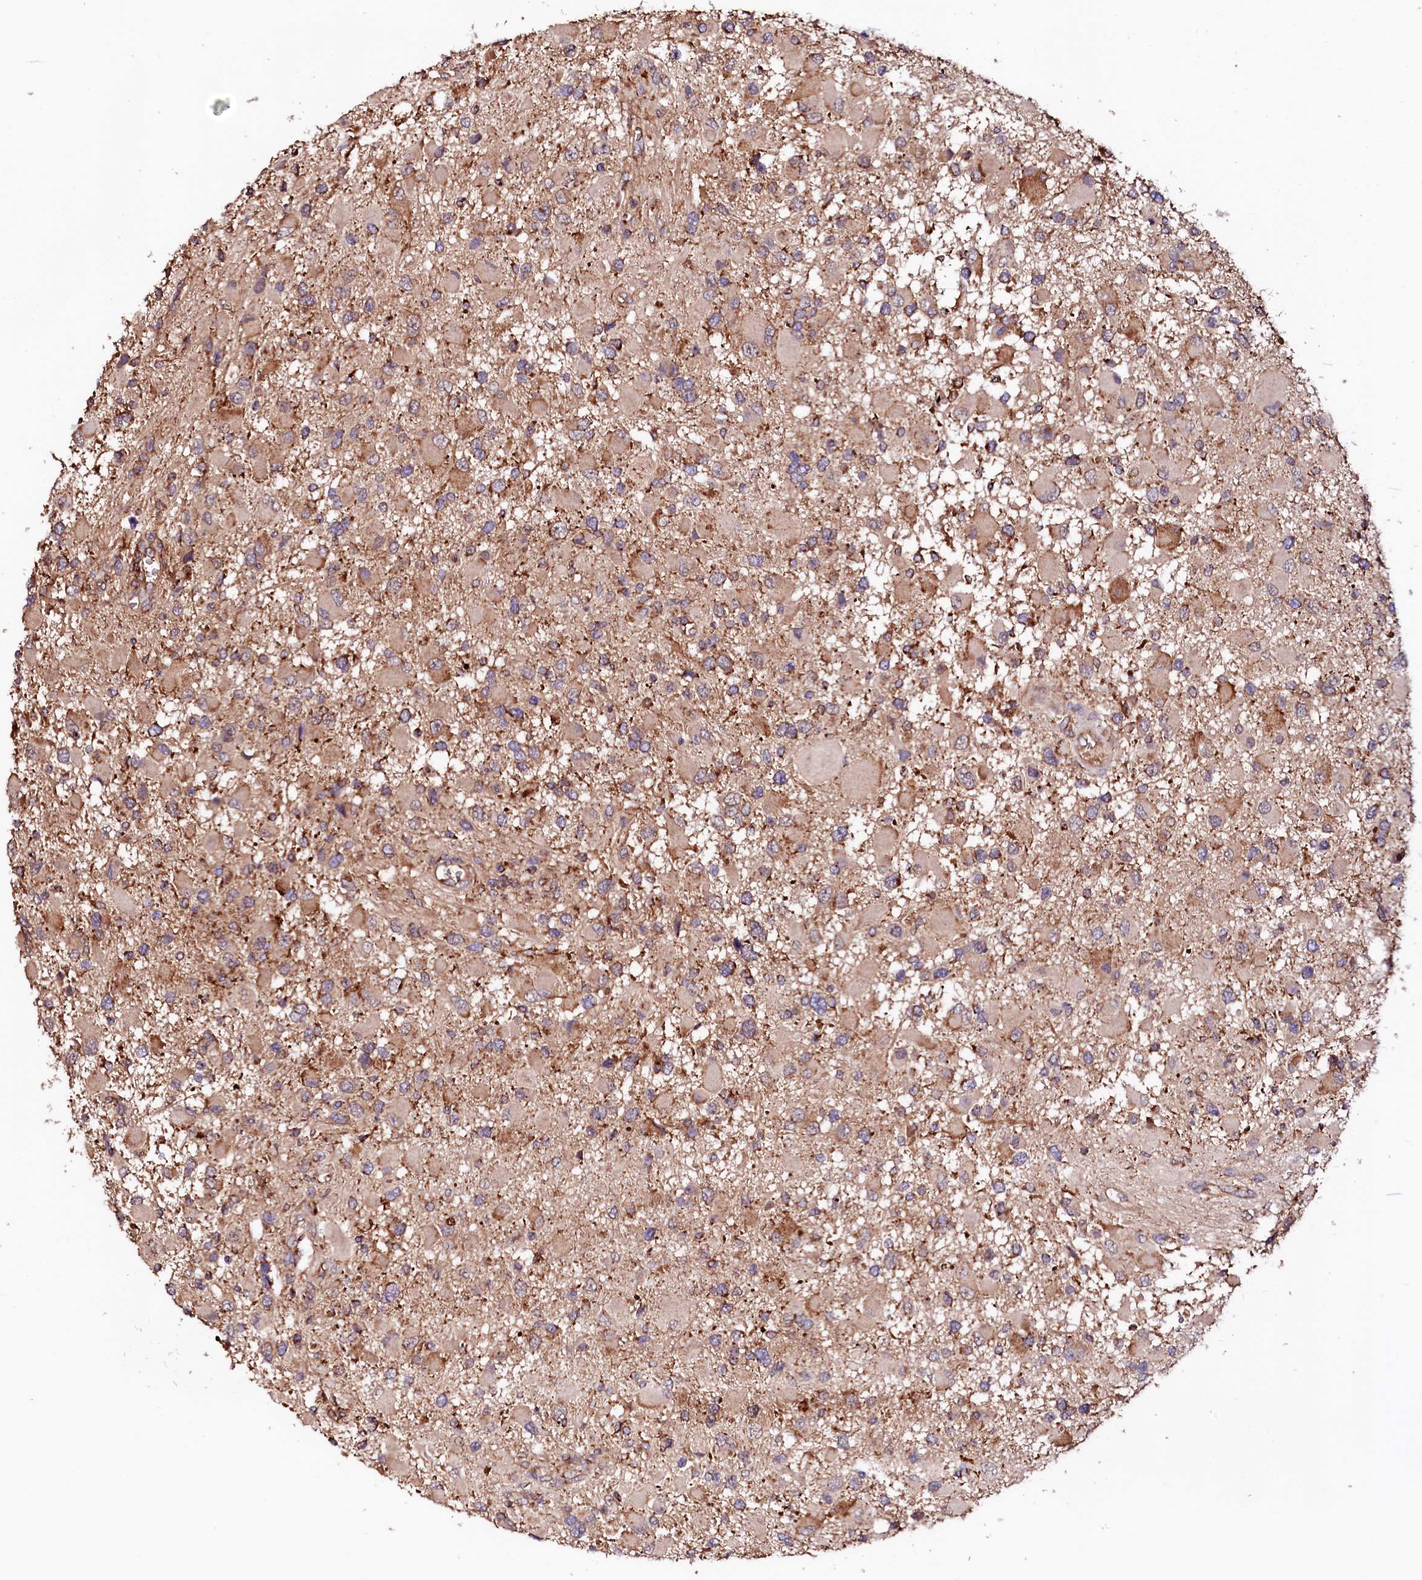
{"staining": {"intensity": "moderate", "quantity": ">75%", "location": "cytoplasmic/membranous"}, "tissue": "glioma", "cell_type": "Tumor cells", "image_type": "cancer", "snomed": [{"axis": "morphology", "description": "Glioma, malignant, High grade"}, {"axis": "topography", "description": "Brain"}], "caption": "Immunohistochemical staining of glioma demonstrates moderate cytoplasmic/membranous protein staining in approximately >75% of tumor cells. (DAB (3,3'-diaminobenzidine) = brown stain, brightfield microscopy at high magnification).", "gene": "ST3GAL1", "patient": {"sex": "male", "age": 53}}